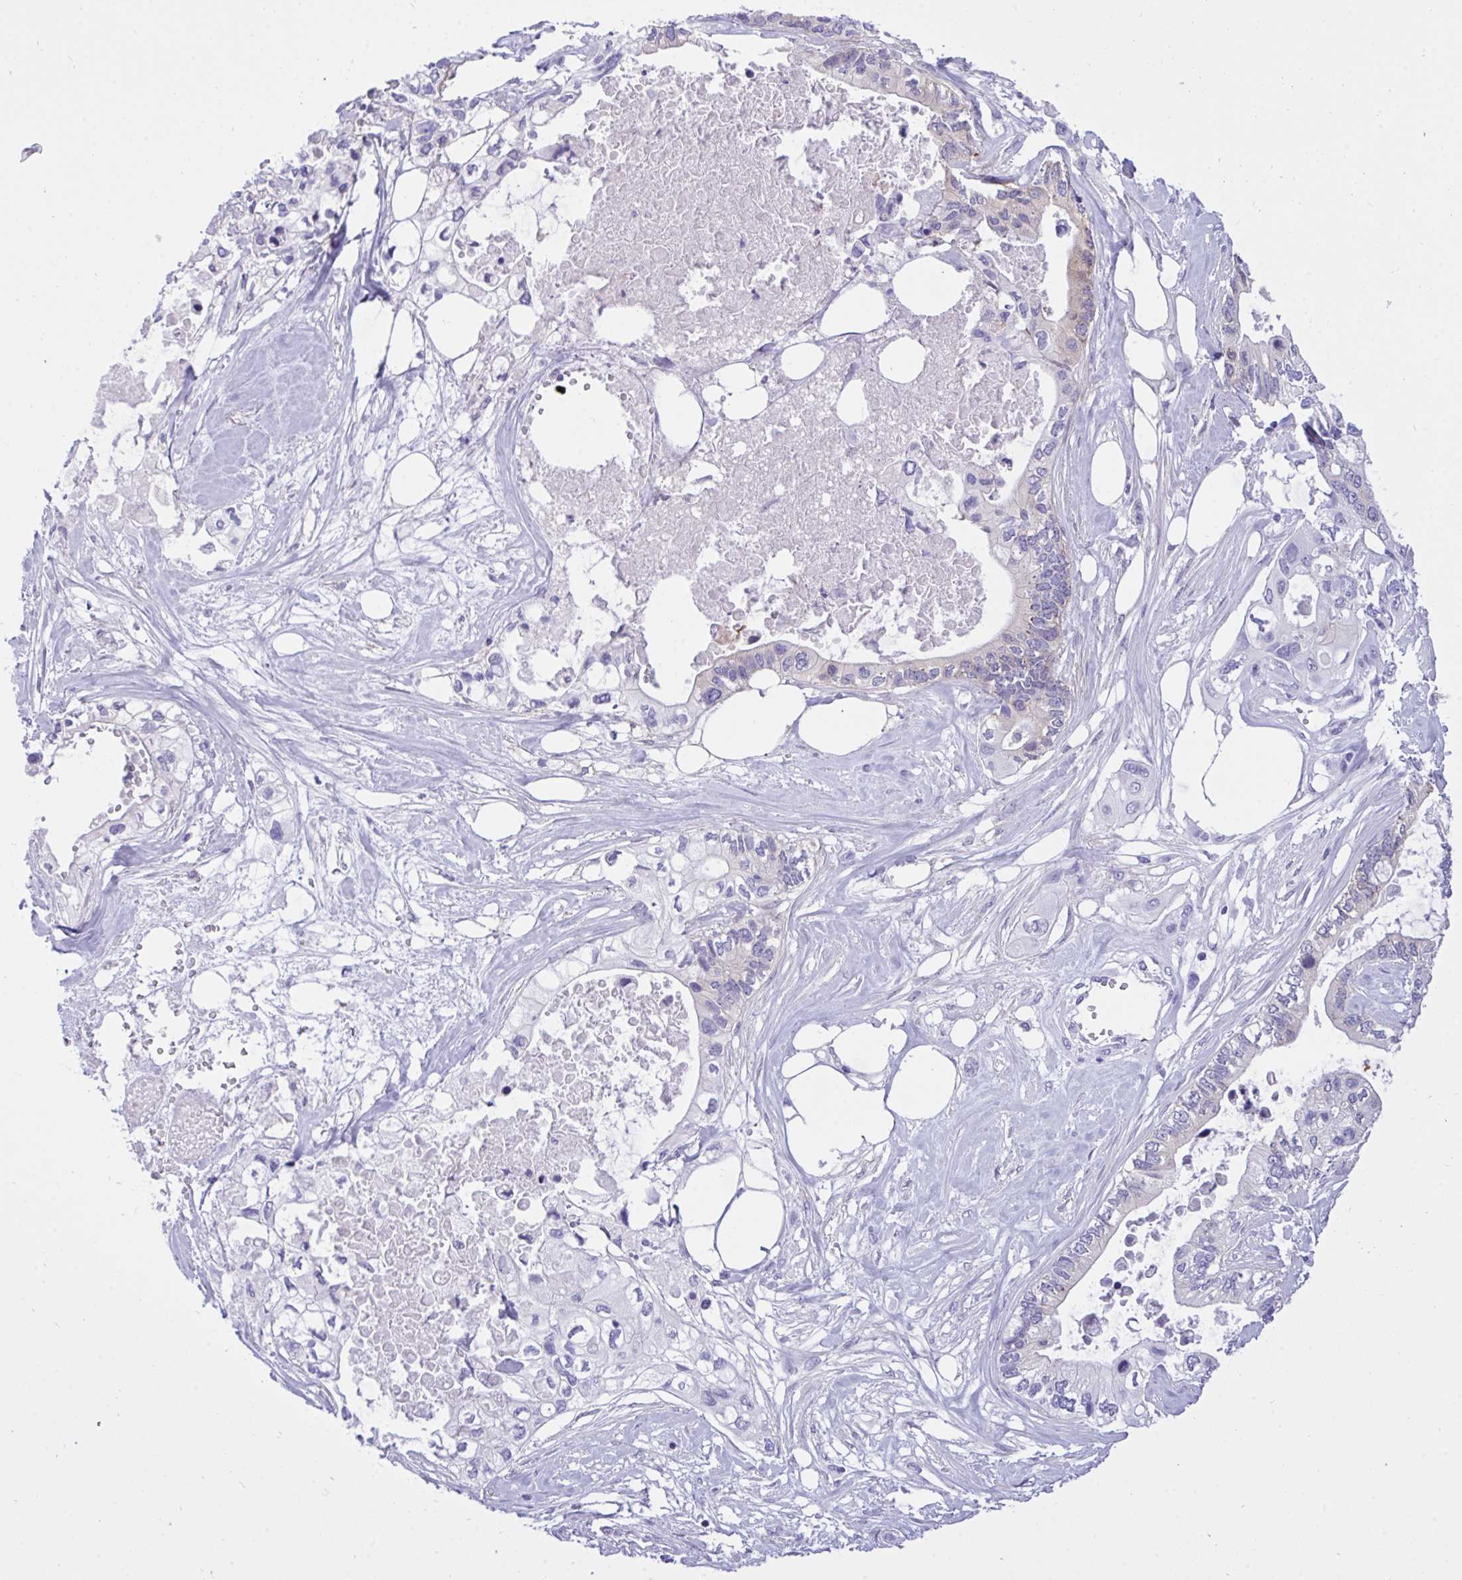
{"staining": {"intensity": "negative", "quantity": "none", "location": "none"}, "tissue": "pancreatic cancer", "cell_type": "Tumor cells", "image_type": "cancer", "snomed": [{"axis": "morphology", "description": "Adenocarcinoma, NOS"}, {"axis": "topography", "description": "Pancreas"}], "caption": "This is an immunohistochemistry (IHC) histopathology image of pancreatic cancer. There is no expression in tumor cells.", "gene": "TLN2", "patient": {"sex": "female", "age": 63}}